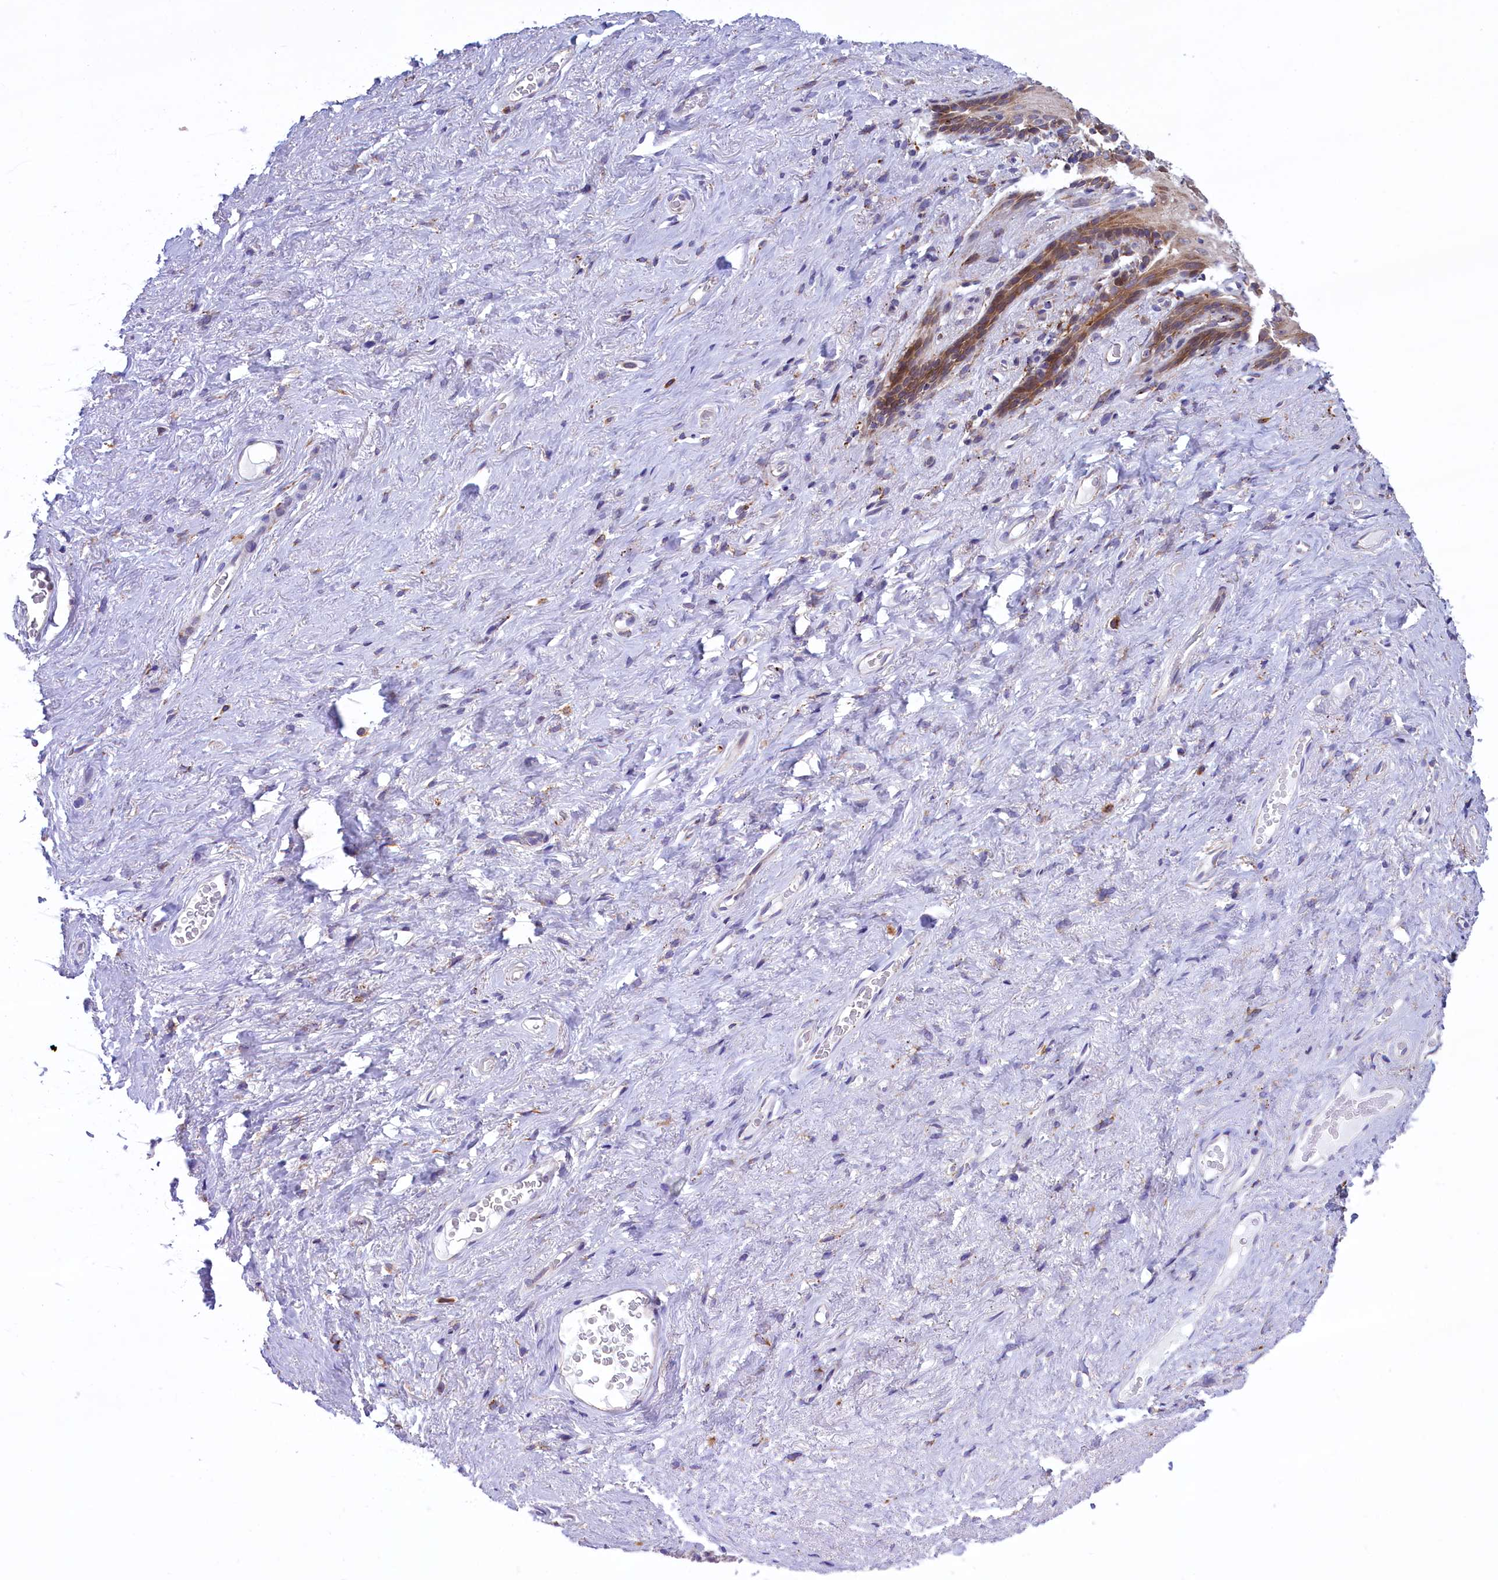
{"staining": {"intensity": "moderate", "quantity": "25%-75%", "location": "cytoplasmic/membranous"}, "tissue": "vagina", "cell_type": "Squamous epithelial cells", "image_type": "normal", "snomed": [{"axis": "morphology", "description": "Normal tissue, NOS"}, {"axis": "topography", "description": "Vagina"}, {"axis": "topography", "description": "Peripheral nerve tissue"}], "caption": "A medium amount of moderate cytoplasmic/membranous expression is seen in approximately 25%-75% of squamous epithelial cells in benign vagina. (brown staining indicates protein expression, while blue staining denotes nuclei).", "gene": "MAN2B1", "patient": {"sex": "female", "age": 71}}